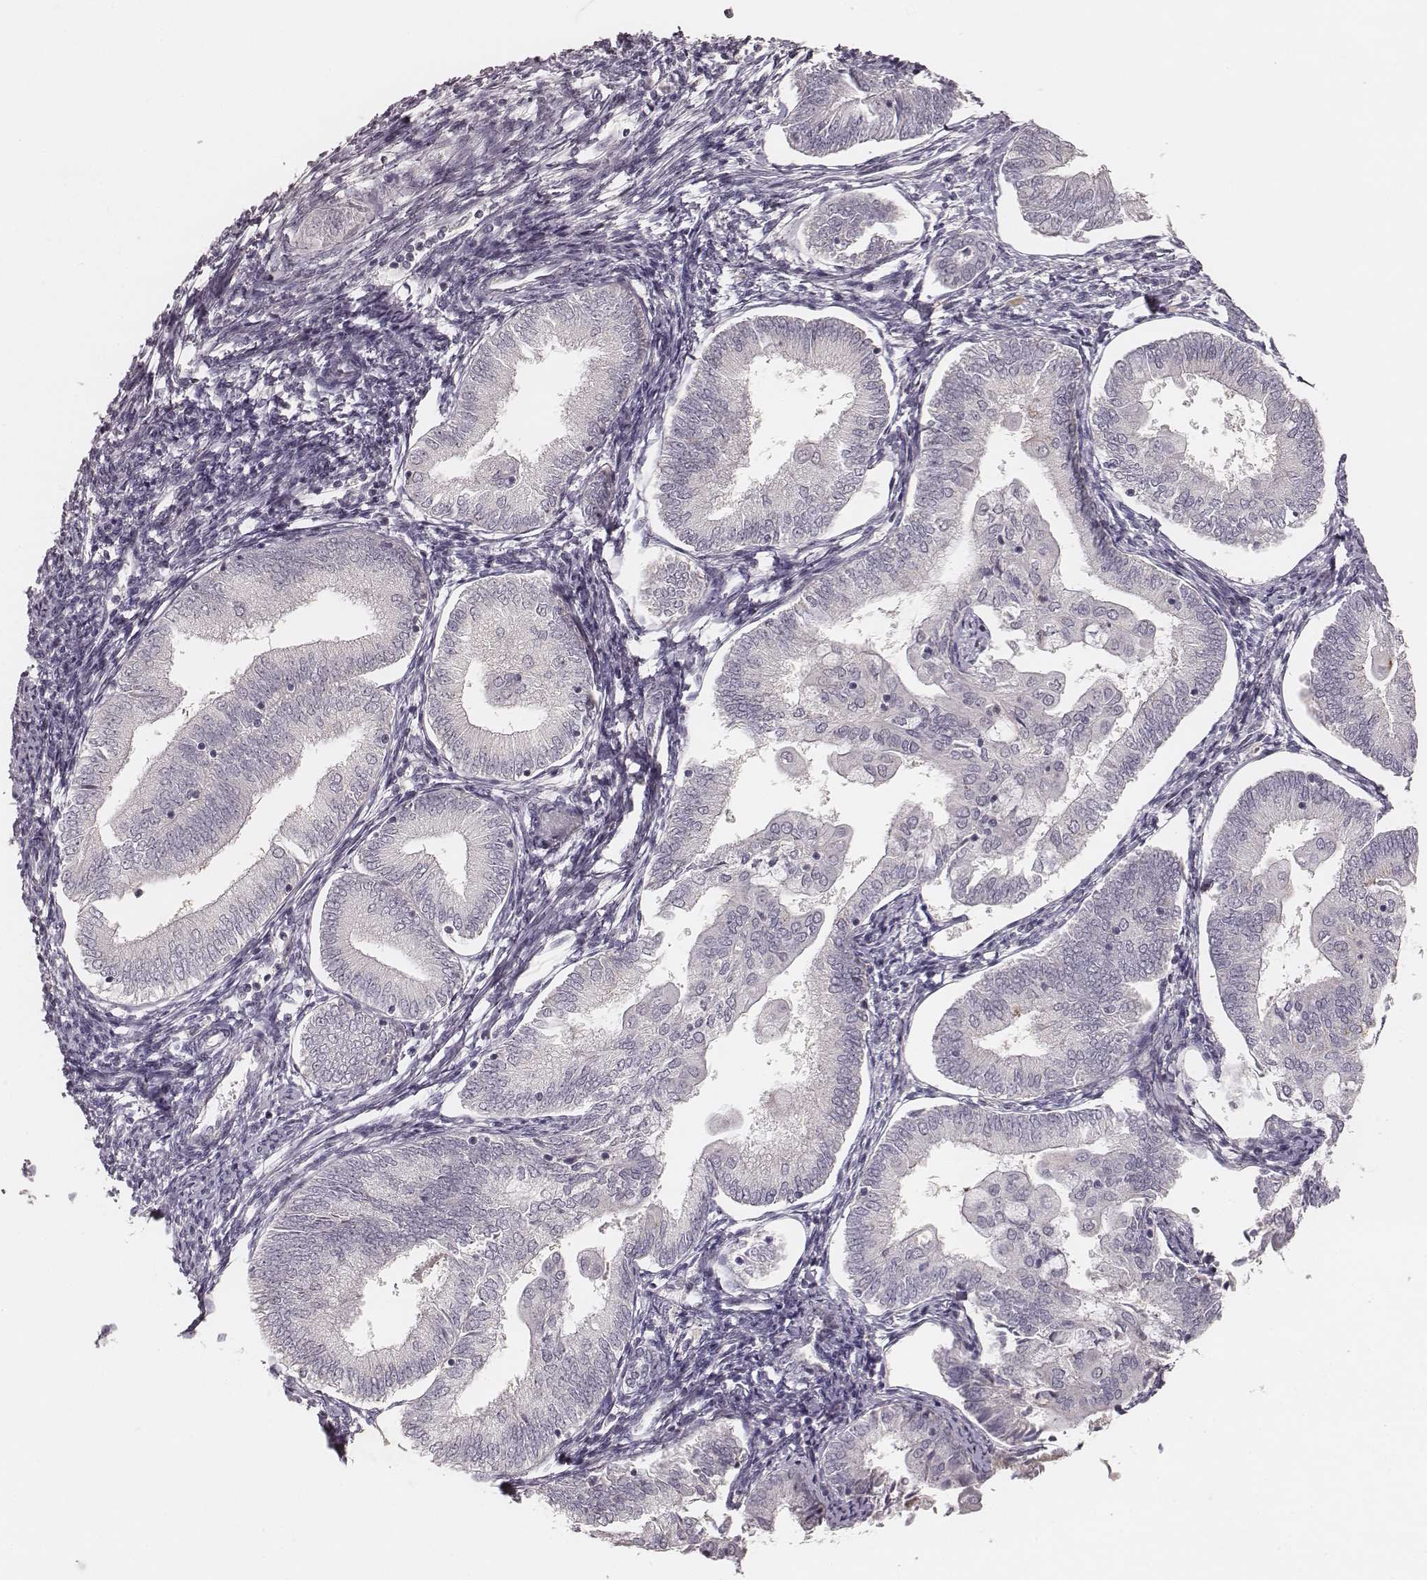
{"staining": {"intensity": "negative", "quantity": "none", "location": "none"}, "tissue": "endometrial cancer", "cell_type": "Tumor cells", "image_type": "cancer", "snomed": [{"axis": "morphology", "description": "Adenocarcinoma, NOS"}, {"axis": "topography", "description": "Endometrium"}], "caption": "High magnification brightfield microscopy of endometrial cancer (adenocarcinoma) stained with DAB (brown) and counterstained with hematoxylin (blue): tumor cells show no significant staining.", "gene": "MADCAM1", "patient": {"sex": "female", "age": 55}}